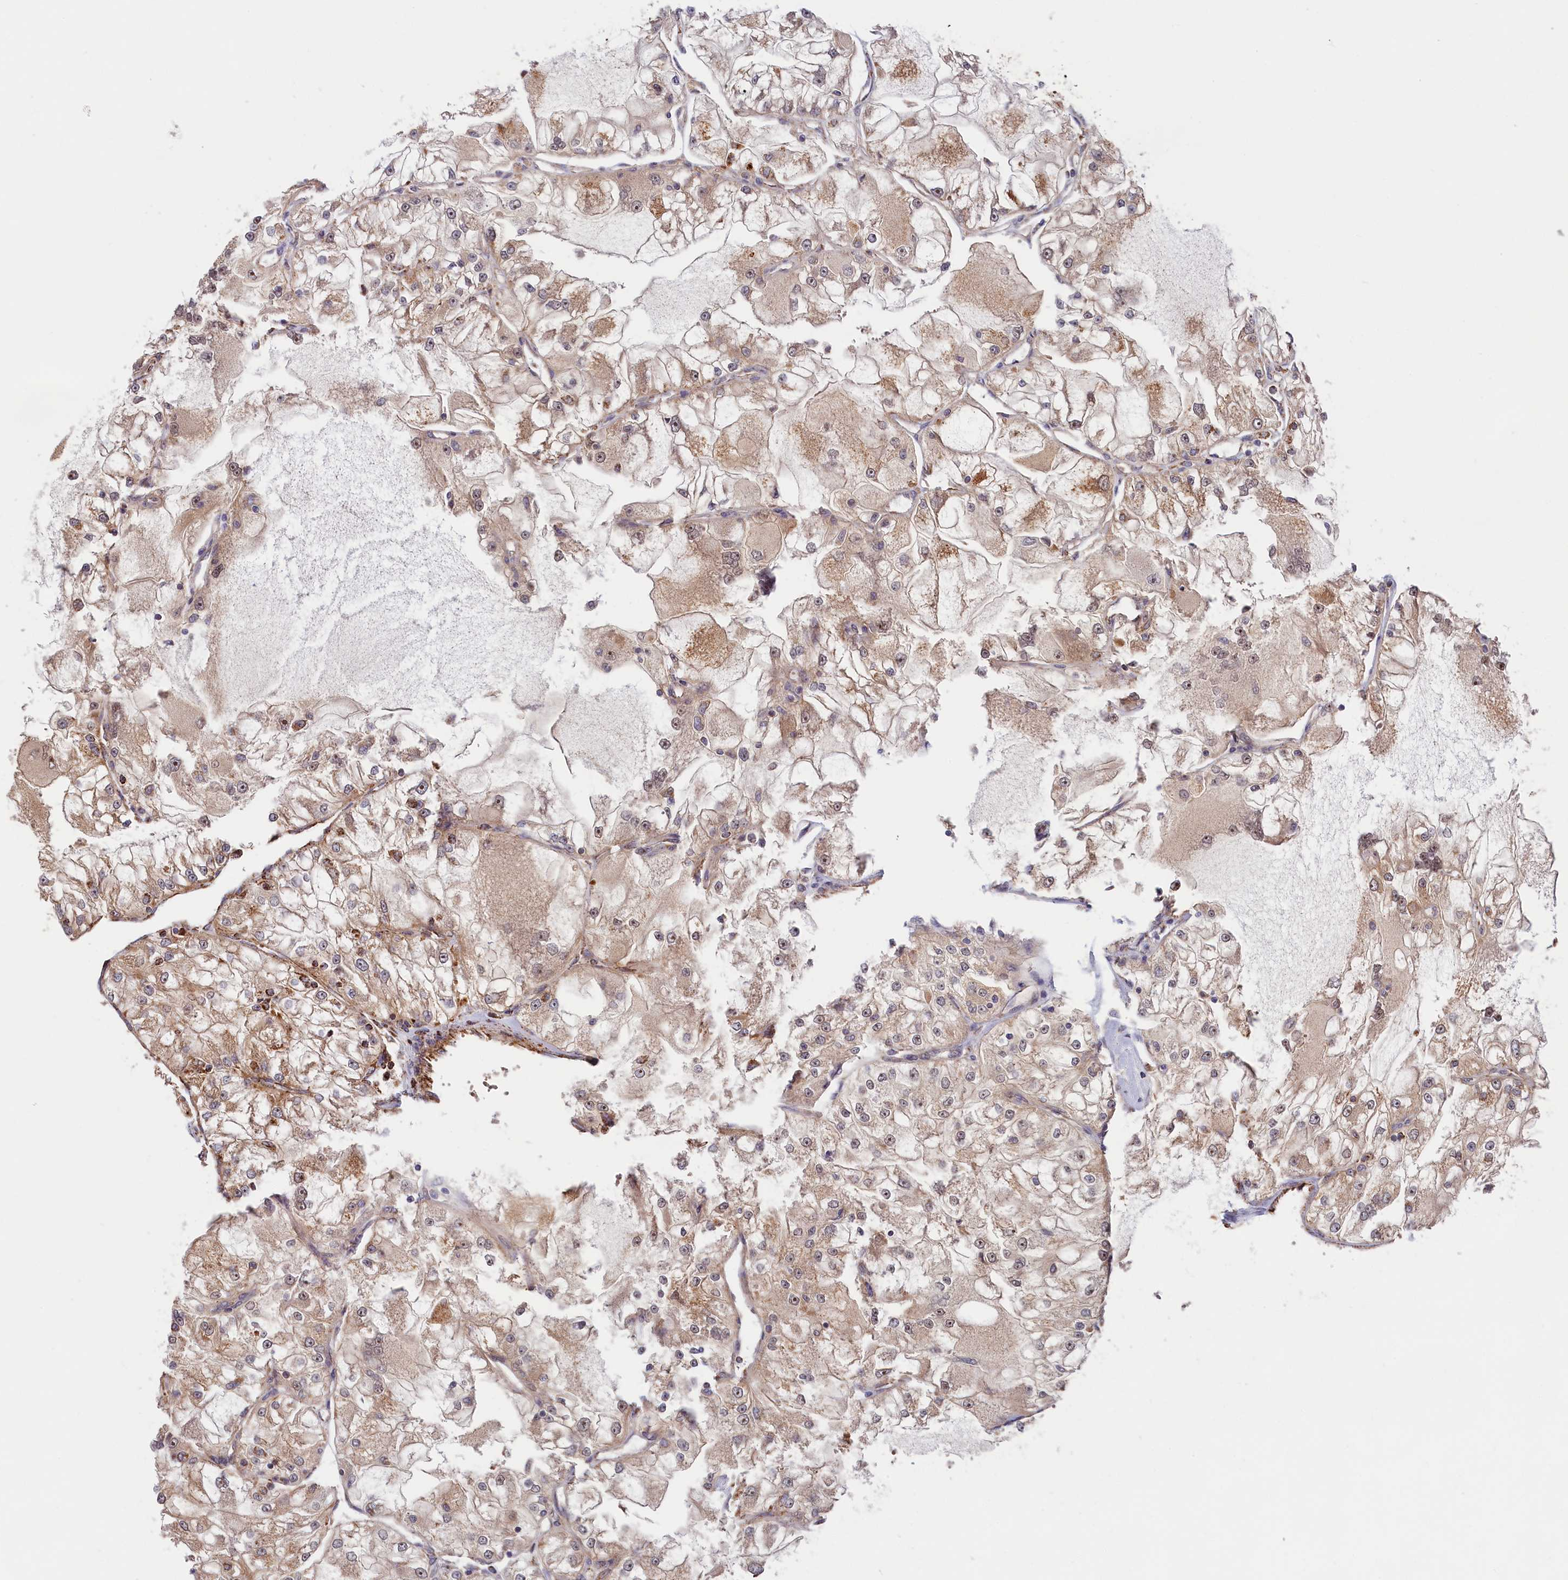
{"staining": {"intensity": "weak", "quantity": "25%-75%", "location": "cytoplasmic/membranous"}, "tissue": "renal cancer", "cell_type": "Tumor cells", "image_type": "cancer", "snomed": [{"axis": "morphology", "description": "Adenocarcinoma, NOS"}, {"axis": "topography", "description": "Kidney"}], "caption": "This photomicrograph exhibits renal adenocarcinoma stained with IHC to label a protein in brown. The cytoplasmic/membranous of tumor cells show weak positivity for the protein. Nuclei are counter-stained blue.", "gene": "MACROD1", "patient": {"sex": "female", "age": 72}}